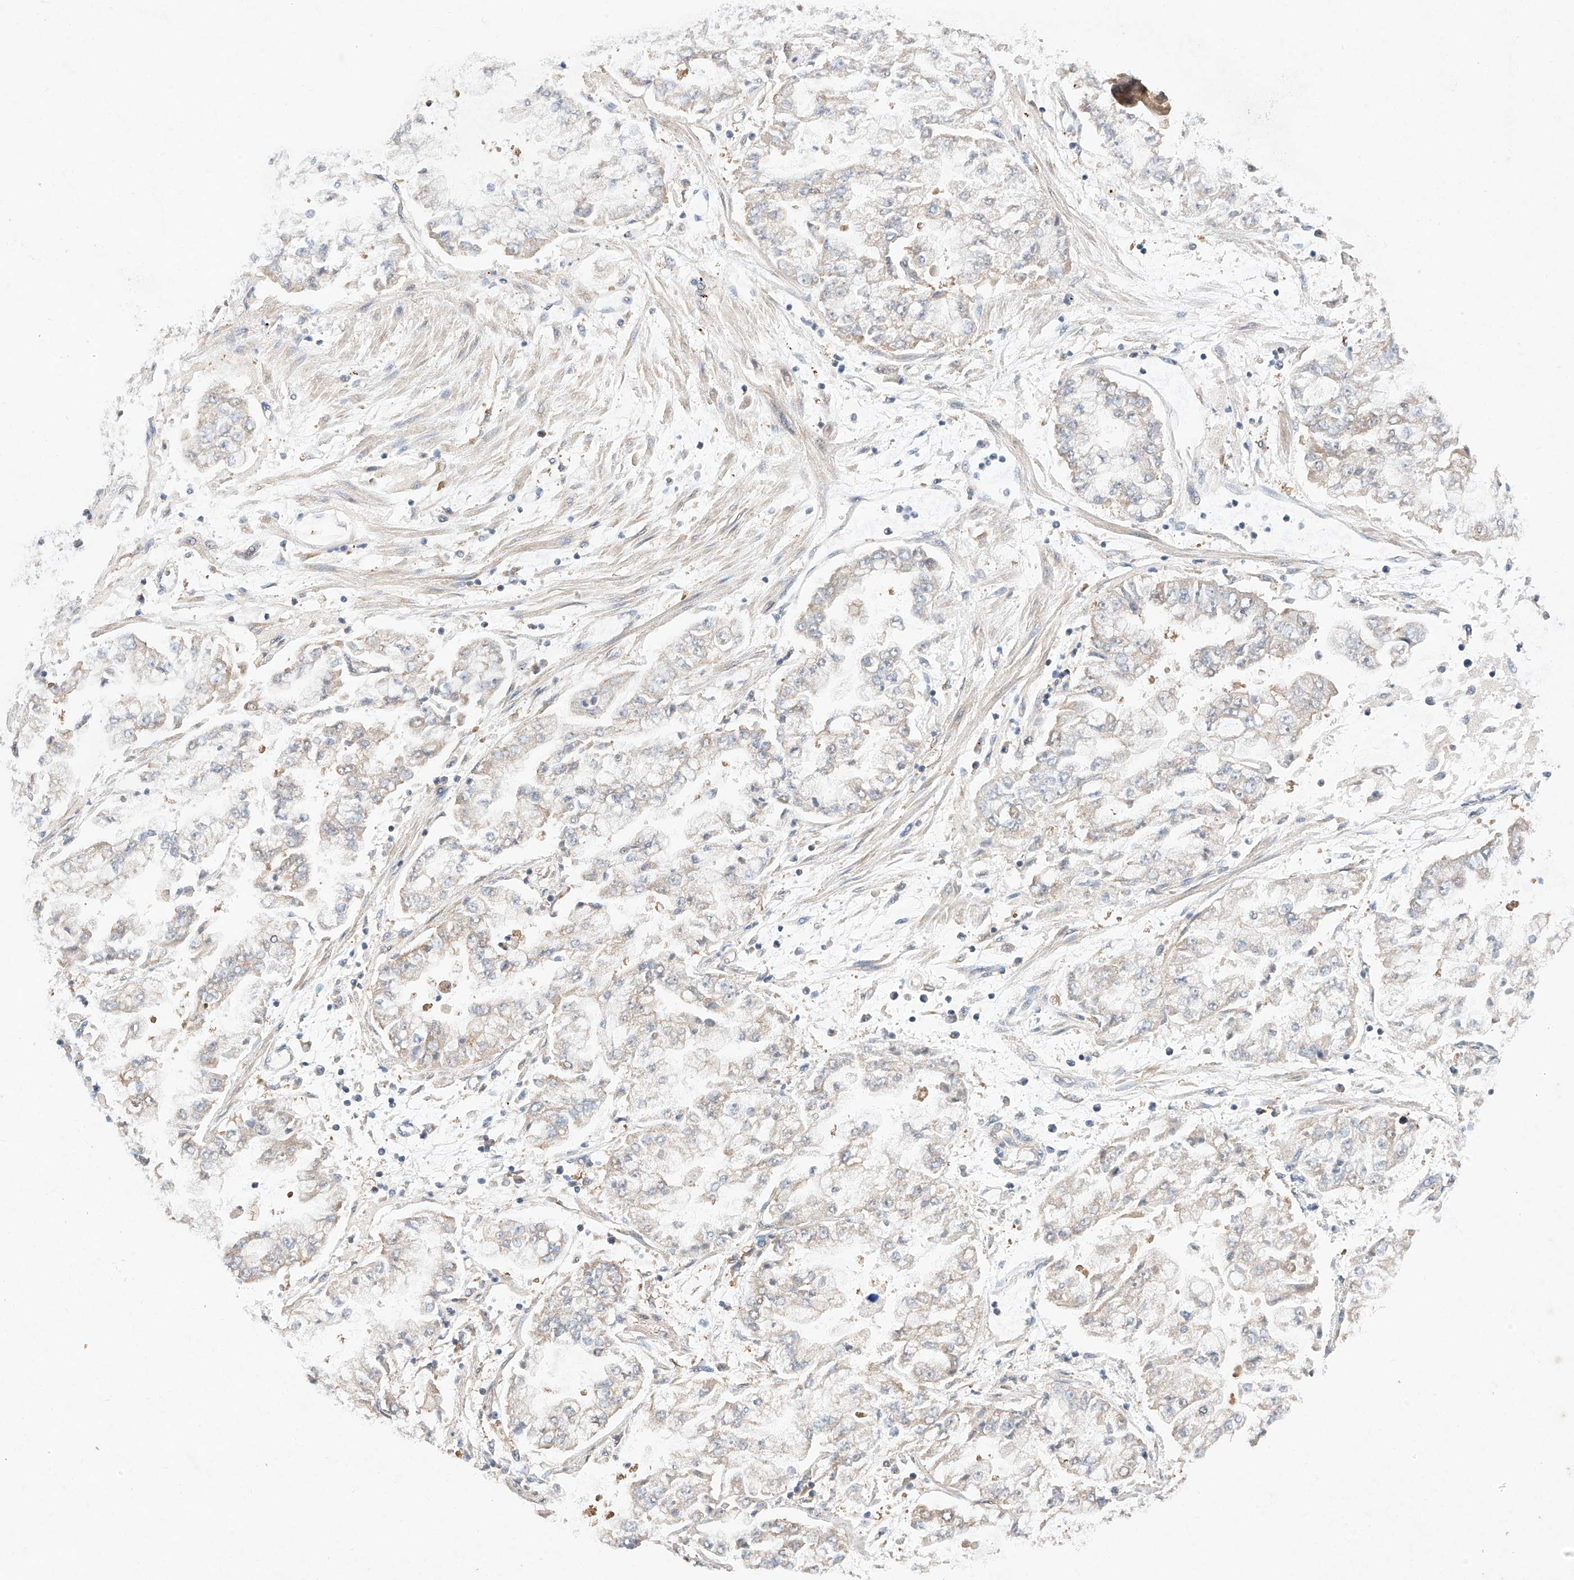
{"staining": {"intensity": "weak", "quantity": "<25%", "location": "cytoplasmic/membranous"}, "tissue": "stomach cancer", "cell_type": "Tumor cells", "image_type": "cancer", "snomed": [{"axis": "morphology", "description": "Adenocarcinoma, NOS"}, {"axis": "topography", "description": "Stomach"}], "caption": "Immunohistochemical staining of human adenocarcinoma (stomach) demonstrates no significant expression in tumor cells.", "gene": "ZSCAN4", "patient": {"sex": "male", "age": 76}}